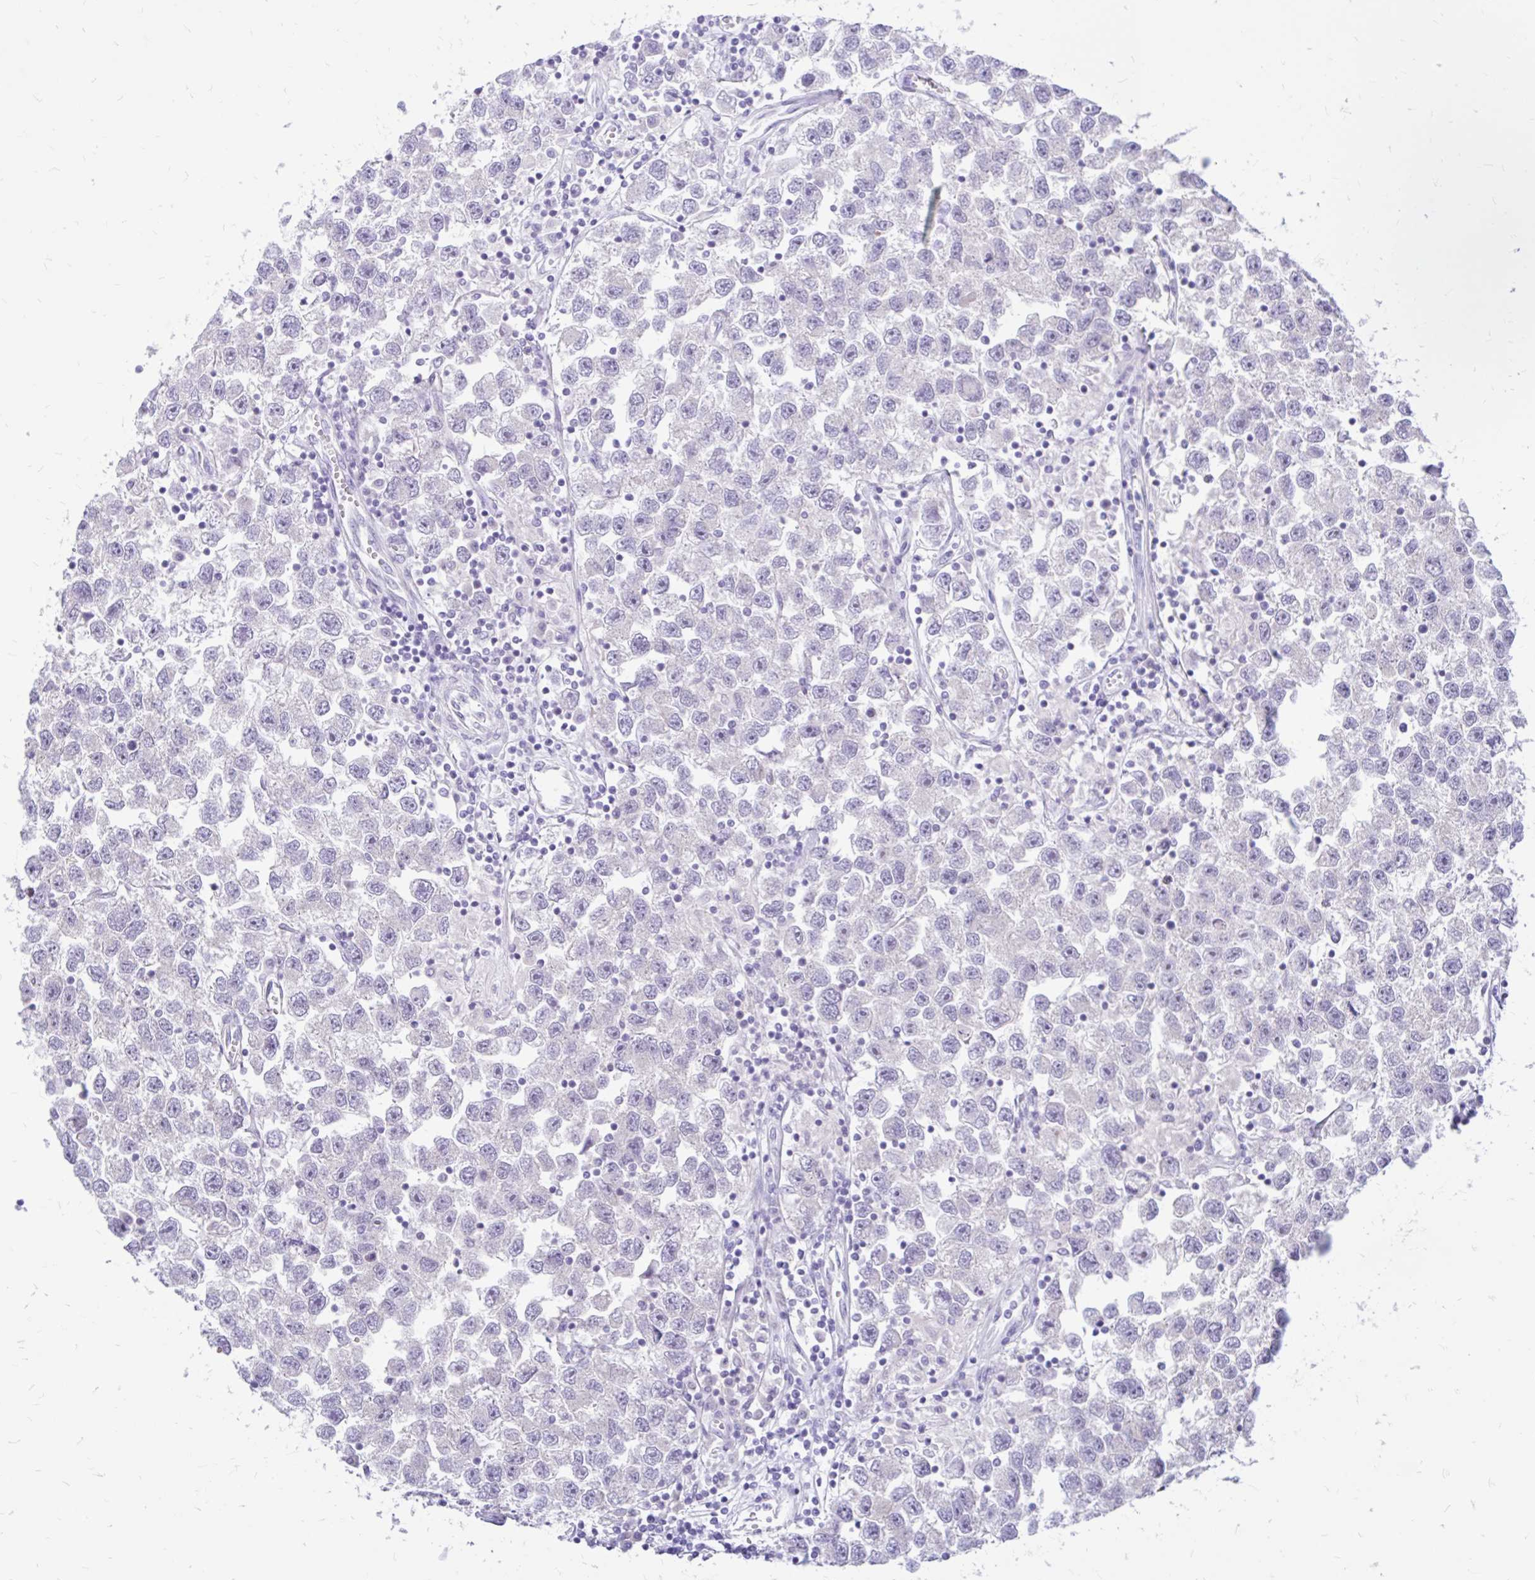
{"staining": {"intensity": "negative", "quantity": "none", "location": "none"}, "tissue": "testis cancer", "cell_type": "Tumor cells", "image_type": "cancer", "snomed": [{"axis": "morphology", "description": "Seminoma, NOS"}, {"axis": "topography", "description": "Testis"}], "caption": "Immunohistochemistry (IHC) image of testis cancer stained for a protein (brown), which demonstrates no staining in tumor cells.", "gene": "MAP1LC3A", "patient": {"sex": "male", "age": 26}}